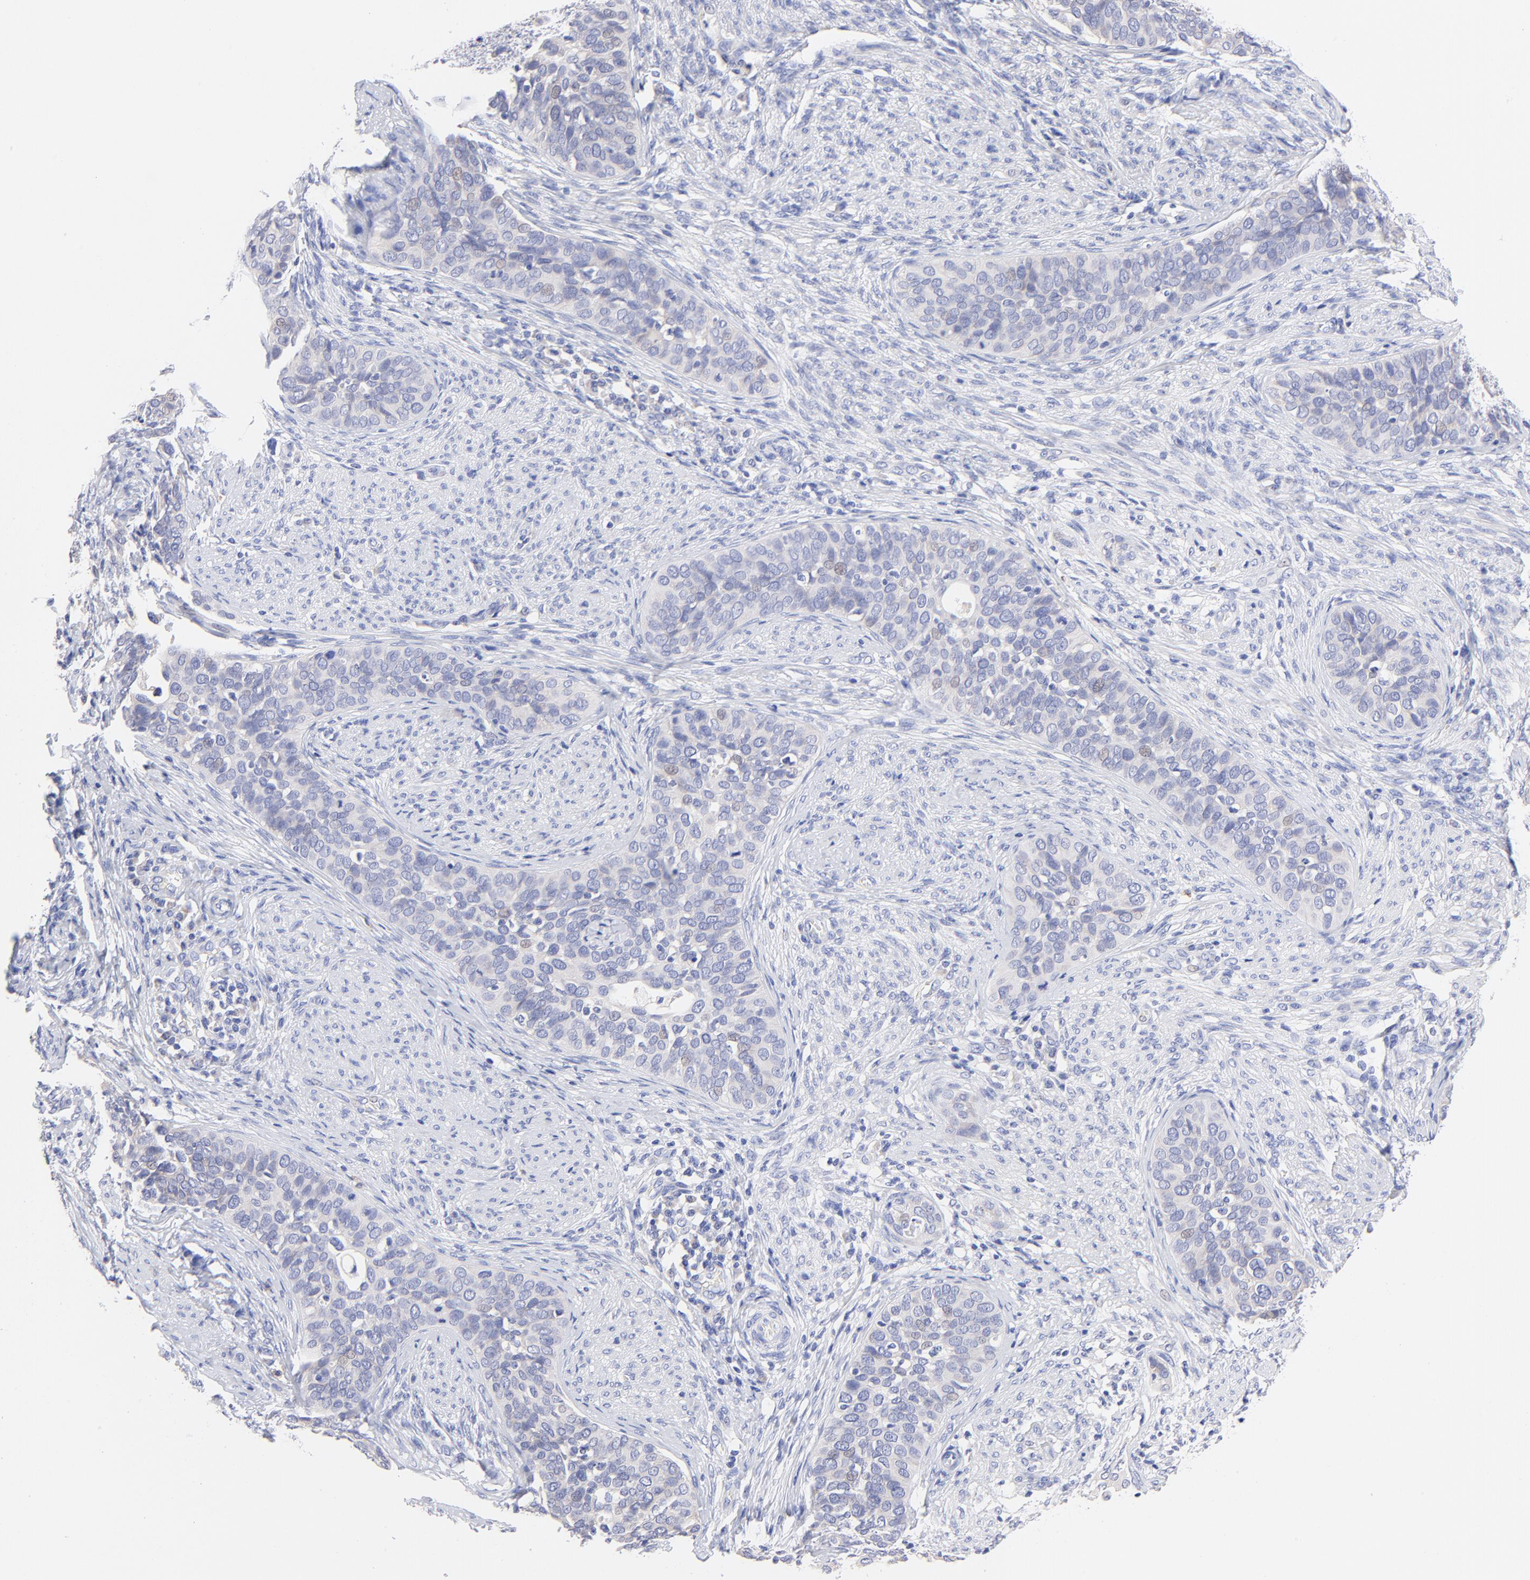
{"staining": {"intensity": "negative", "quantity": "none", "location": "none"}, "tissue": "cervical cancer", "cell_type": "Tumor cells", "image_type": "cancer", "snomed": [{"axis": "morphology", "description": "Squamous cell carcinoma, NOS"}, {"axis": "topography", "description": "Cervix"}], "caption": "Cervical cancer was stained to show a protein in brown. There is no significant expression in tumor cells.", "gene": "EBP", "patient": {"sex": "female", "age": 31}}